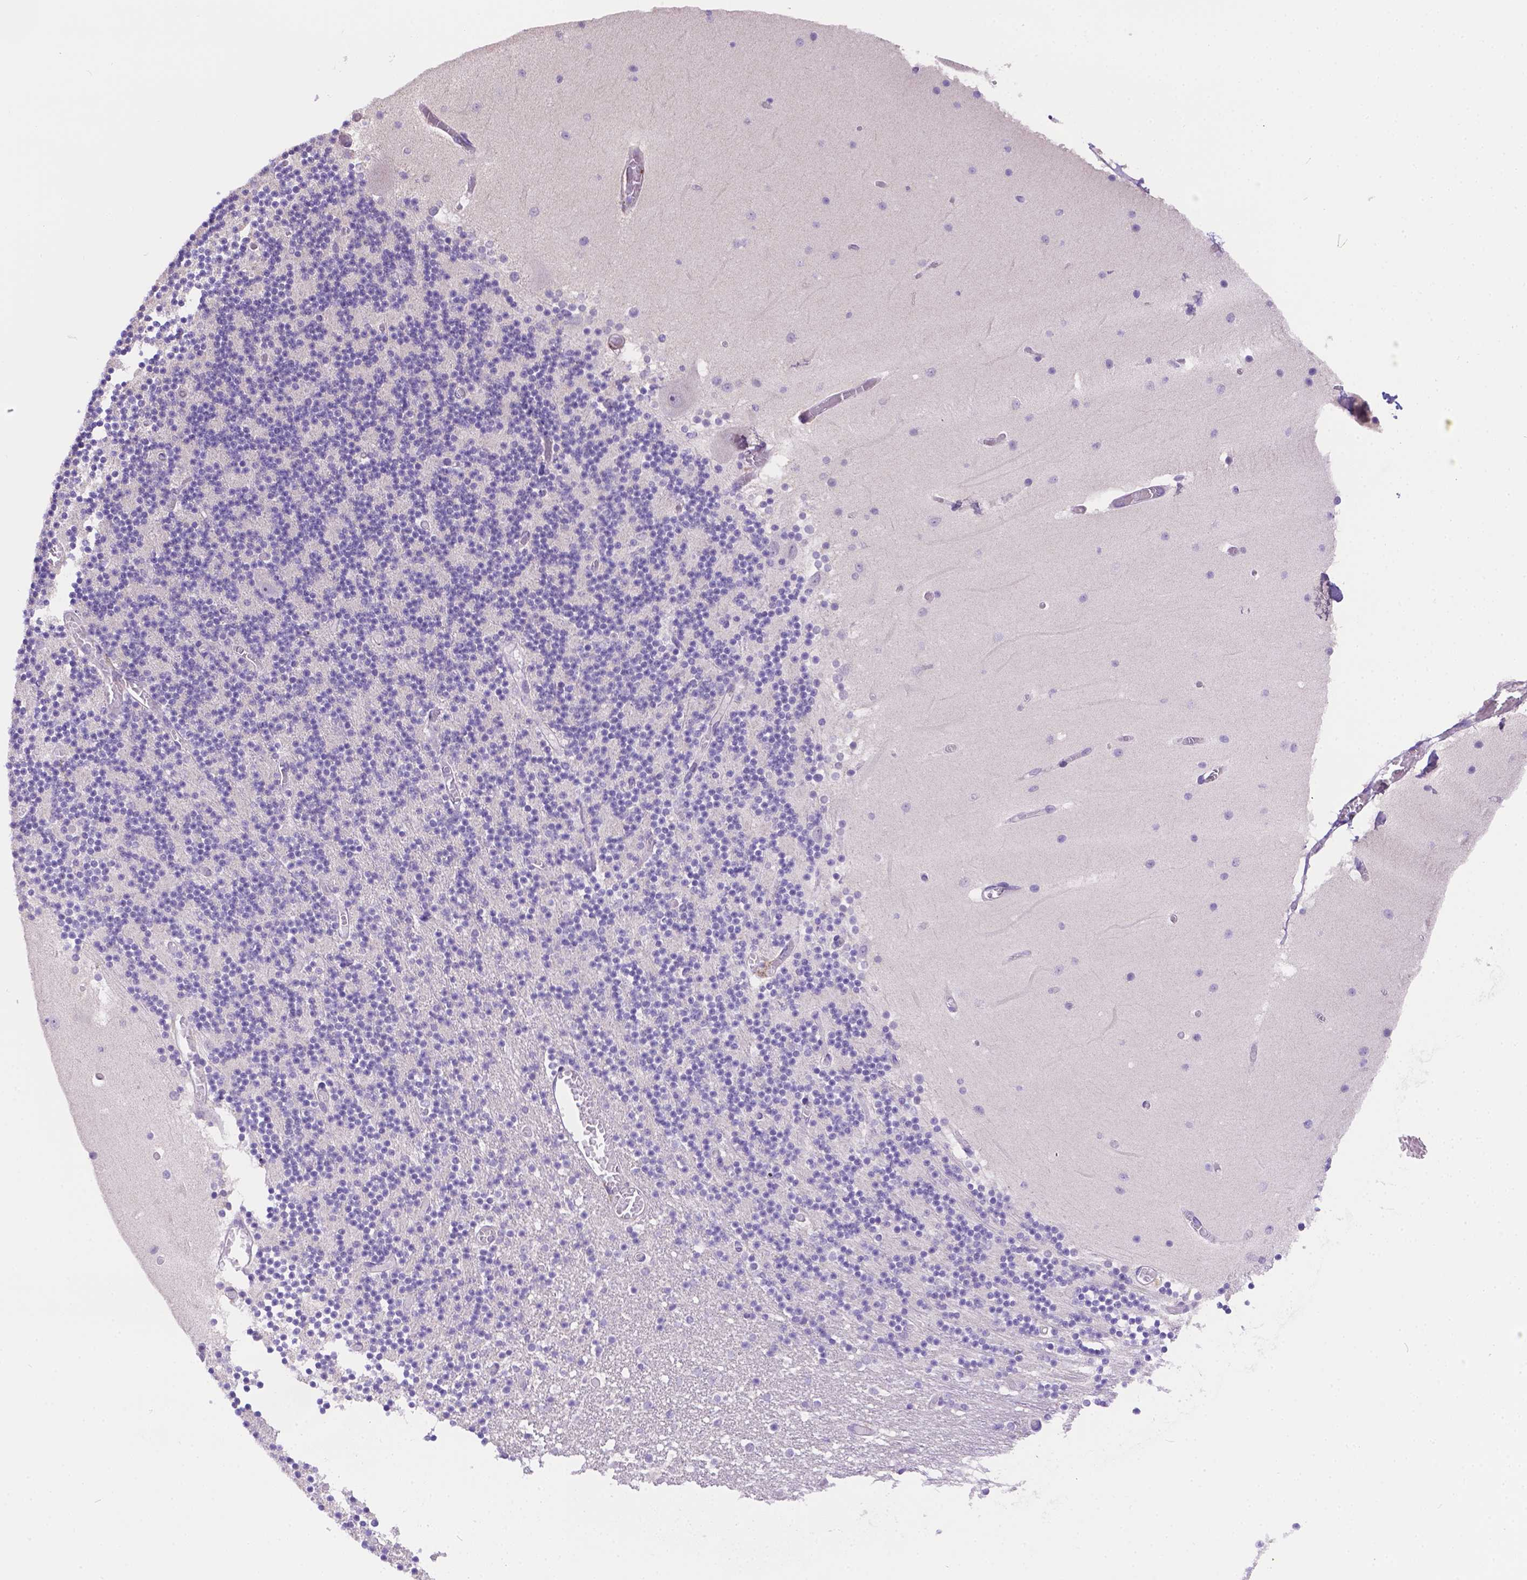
{"staining": {"intensity": "negative", "quantity": "none", "location": "none"}, "tissue": "cerebellum", "cell_type": "Cells in granular layer", "image_type": "normal", "snomed": [{"axis": "morphology", "description": "Normal tissue, NOS"}, {"axis": "topography", "description": "Cerebellum"}], "caption": "Immunohistochemistry (IHC) photomicrograph of normal cerebellum: cerebellum stained with DAB (3,3'-diaminobenzidine) reveals no significant protein expression in cells in granular layer. The staining is performed using DAB (3,3'-diaminobenzidine) brown chromogen with nuclei counter-stained in using hematoxylin.", "gene": "NXPE2", "patient": {"sex": "female", "age": 28}}